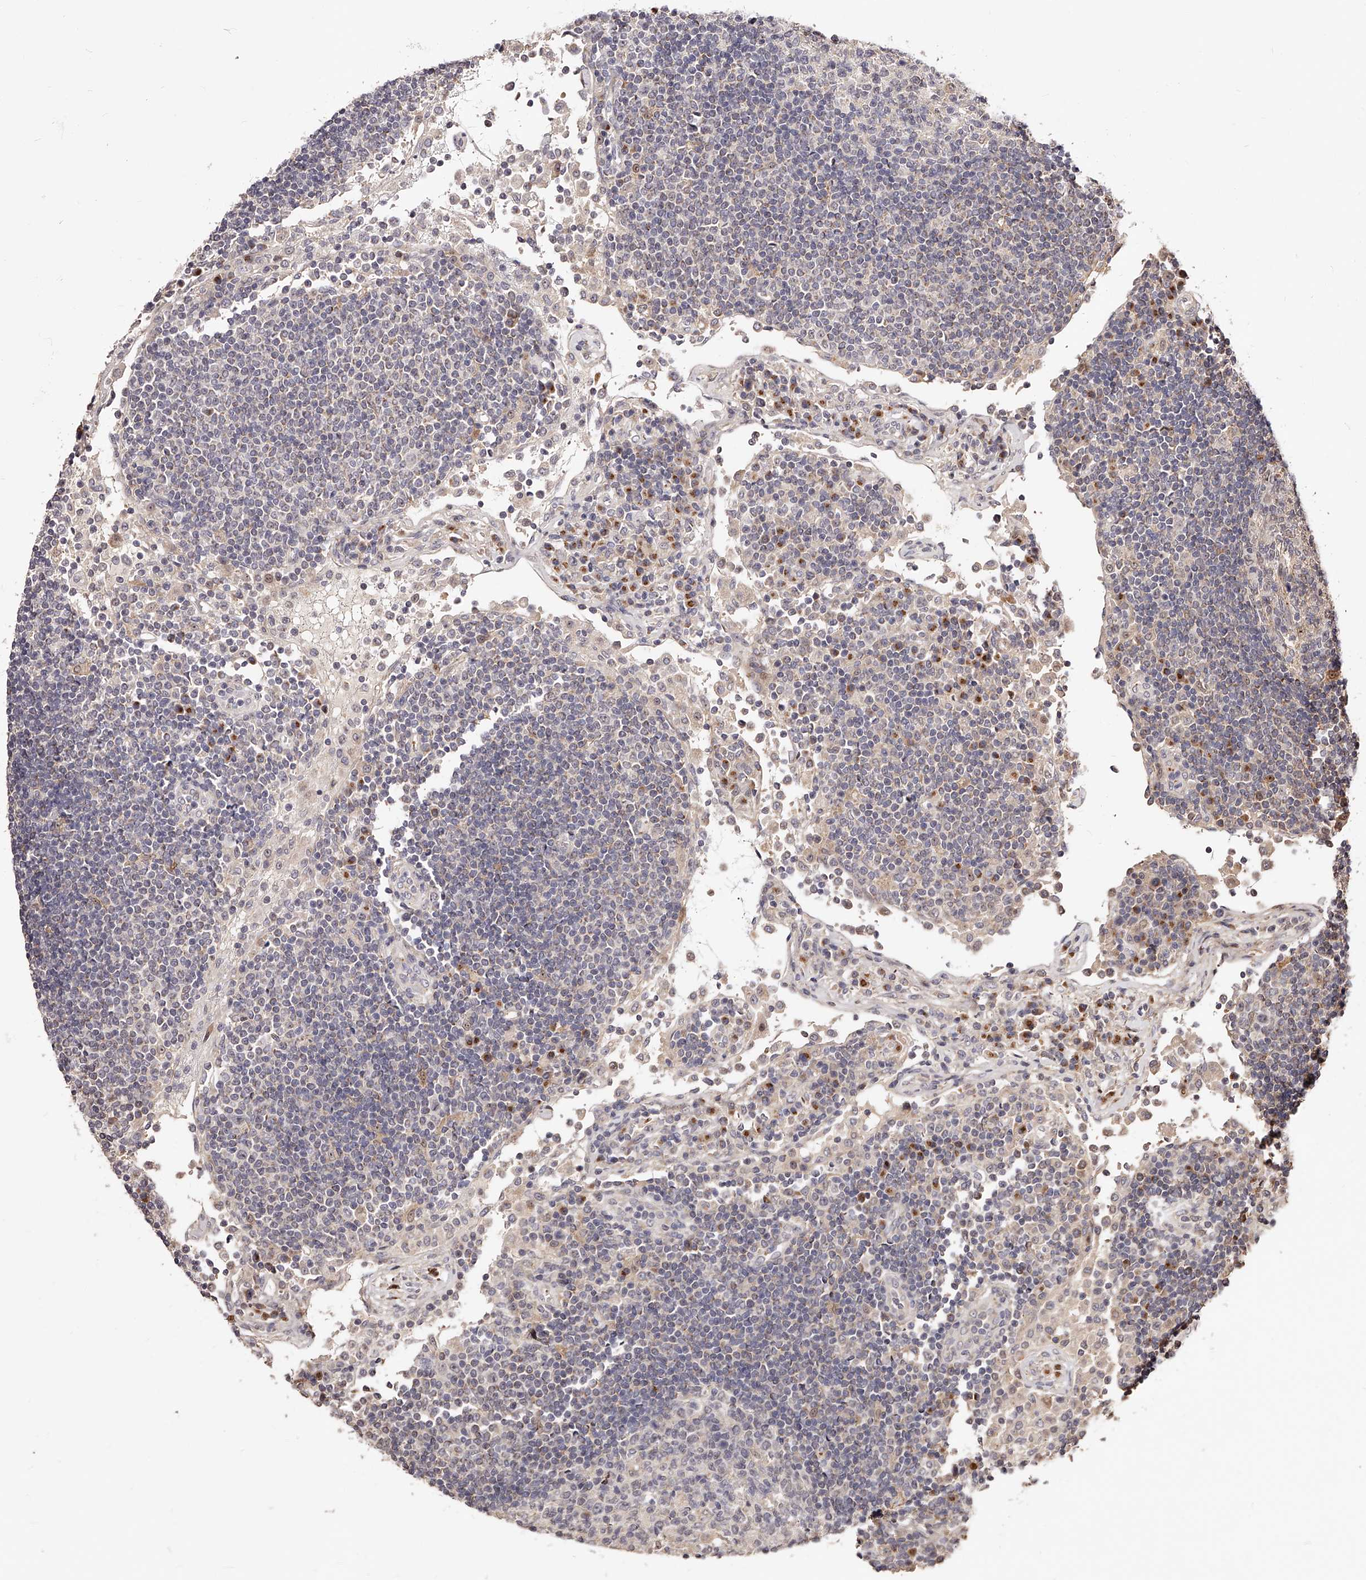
{"staining": {"intensity": "negative", "quantity": "none", "location": "none"}, "tissue": "lymph node", "cell_type": "Germinal center cells", "image_type": "normal", "snomed": [{"axis": "morphology", "description": "Normal tissue, NOS"}, {"axis": "topography", "description": "Lymph node"}], "caption": "Immunohistochemistry of unremarkable lymph node reveals no expression in germinal center cells.", "gene": "ZNF502", "patient": {"sex": "female", "age": 53}}